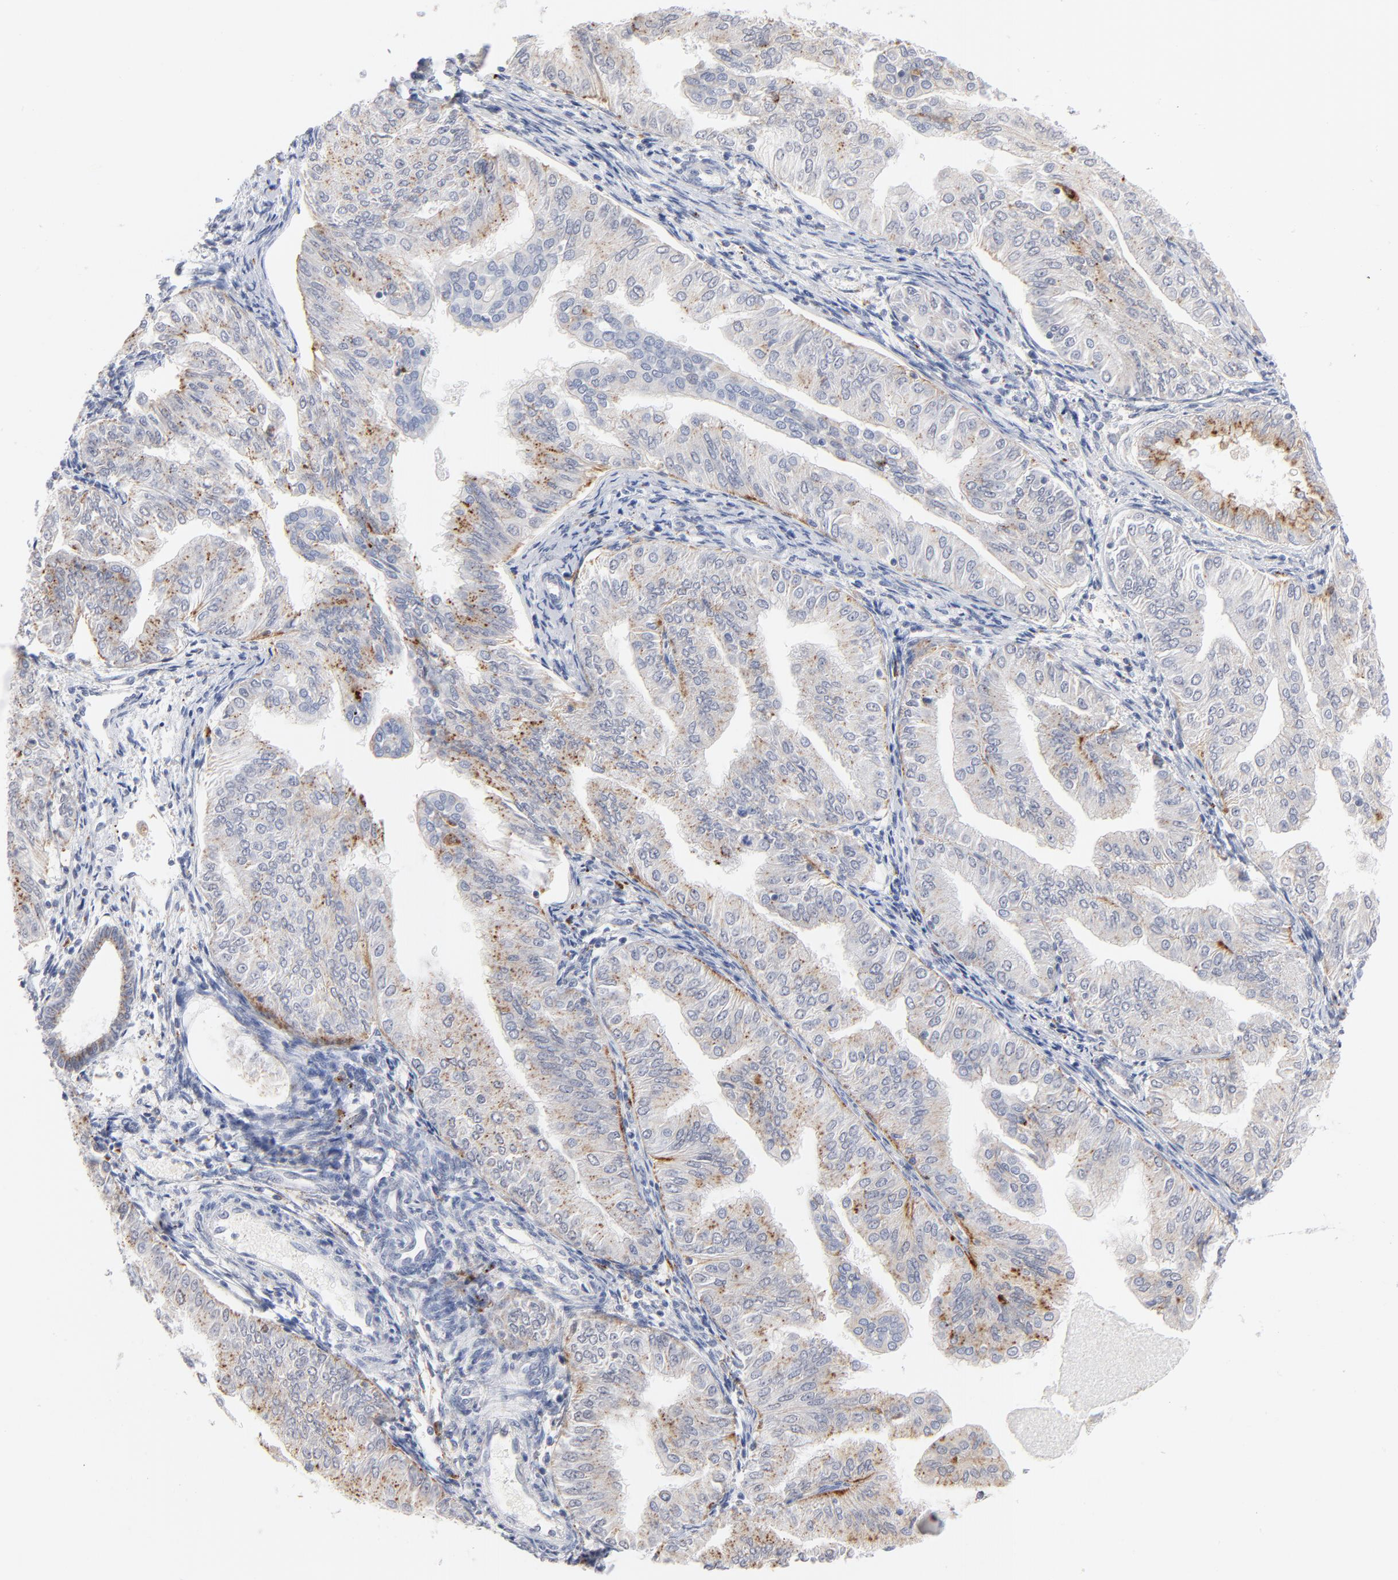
{"staining": {"intensity": "moderate", "quantity": ">75%", "location": "cytoplasmic/membranous"}, "tissue": "endometrial cancer", "cell_type": "Tumor cells", "image_type": "cancer", "snomed": [{"axis": "morphology", "description": "Adenocarcinoma, NOS"}, {"axis": "topography", "description": "Endometrium"}], "caption": "Tumor cells show moderate cytoplasmic/membranous staining in approximately >75% of cells in adenocarcinoma (endometrial). Nuclei are stained in blue.", "gene": "LTBP2", "patient": {"sex": "female", "age": 53}}